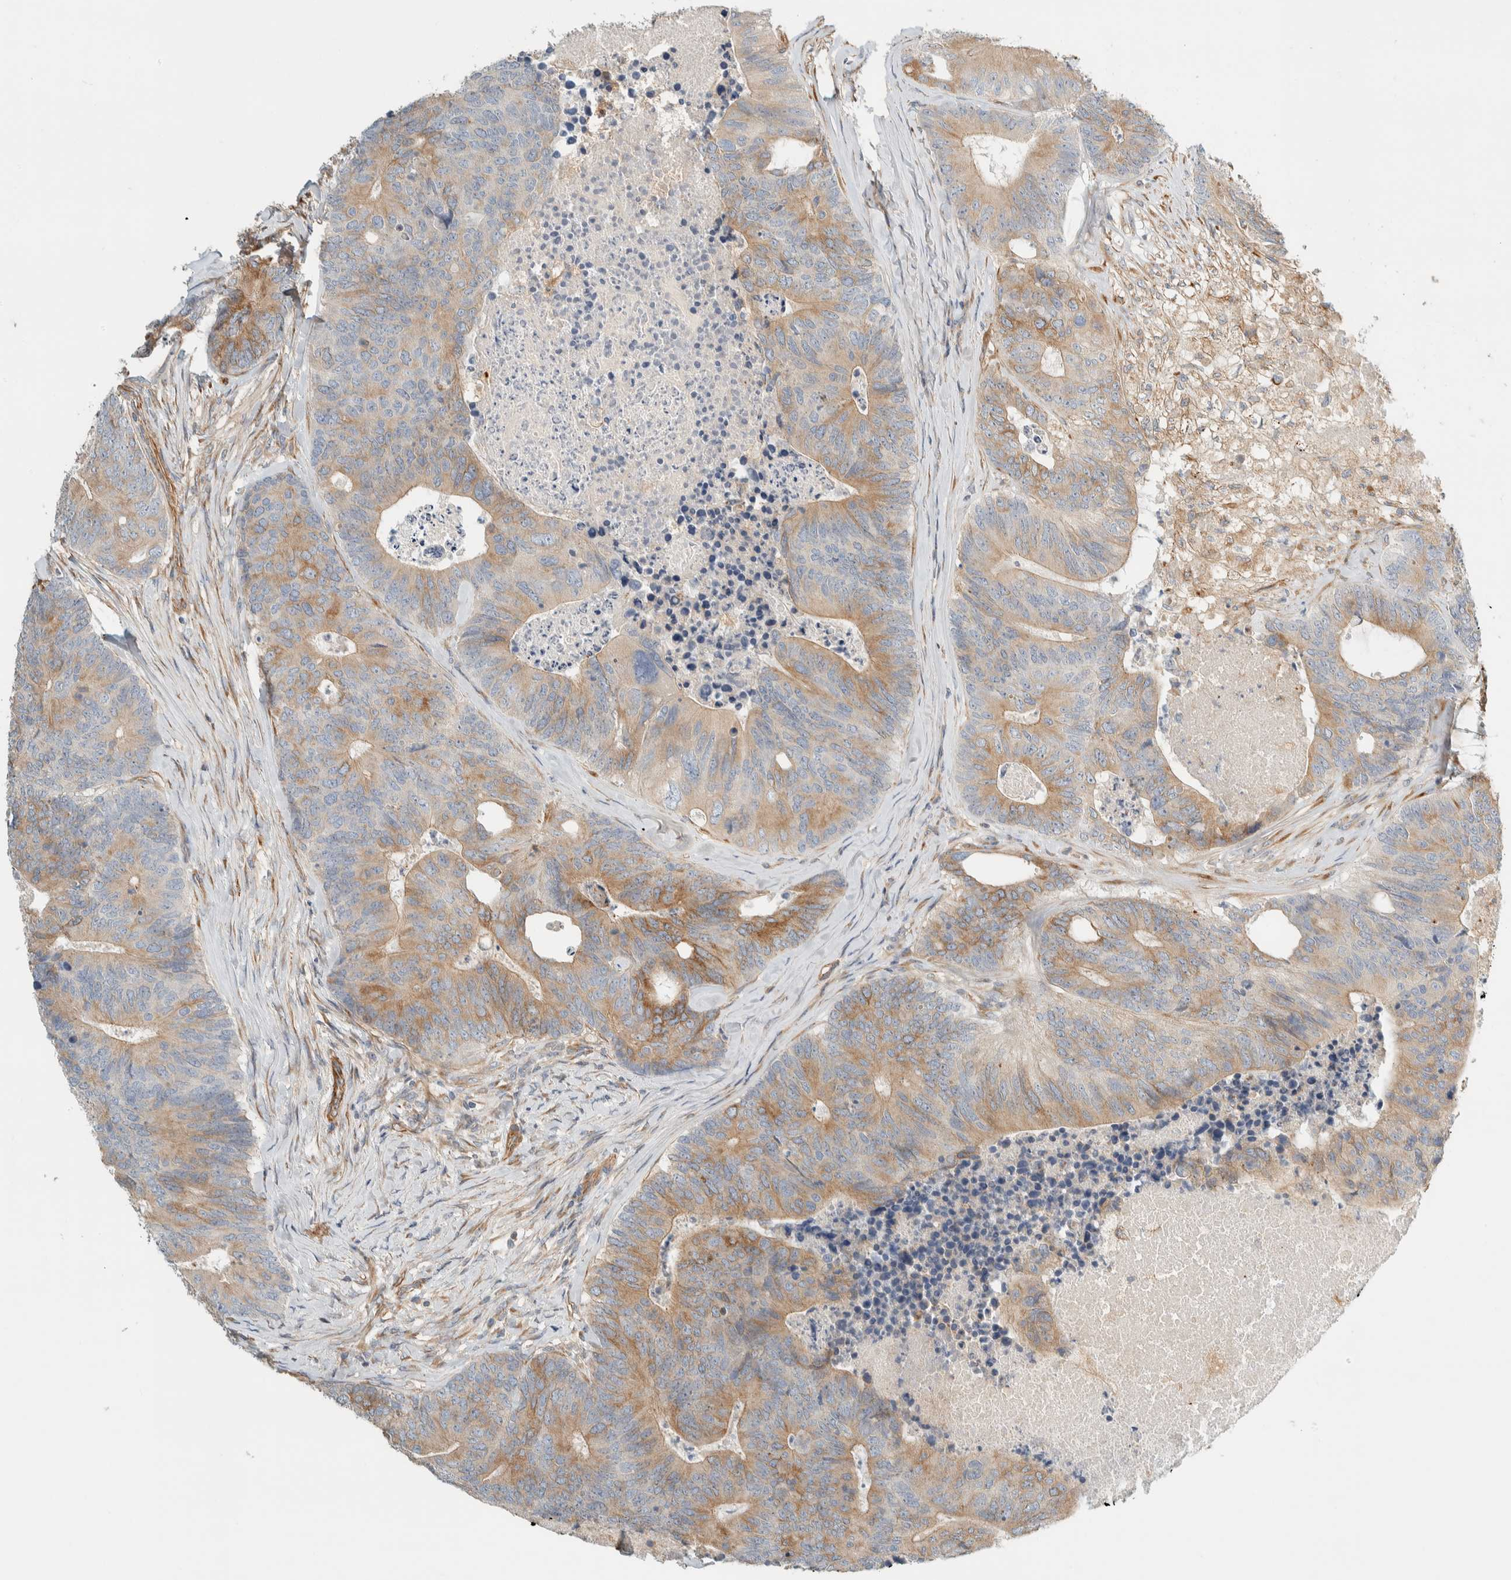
{"staining": {"intensity": "moderate", "quantity": ">75%", "location": "cytoplasmic/membranous"}, "tissue": "colorectal cancer", "cell_type": "Tumor cells", "image_type": "cancer", "snomed": [{"axis": "morphology", "description": "Adenocarcinoma, NOS"}, {"axis": "topography", "description": "Colon"}], "caption": "High-magnification brightfield microscopy of colorectal cancer stained with DAB (3,3'-diaminobenzidine) (brown) and counterstained with hematoxylin (blue). tumor cells exhibit moderate cytoplasmic/membranous staining is identified in about>75% of cells.", "gene": "CDR2", "patient": {"sex": "female", "age": 67}}